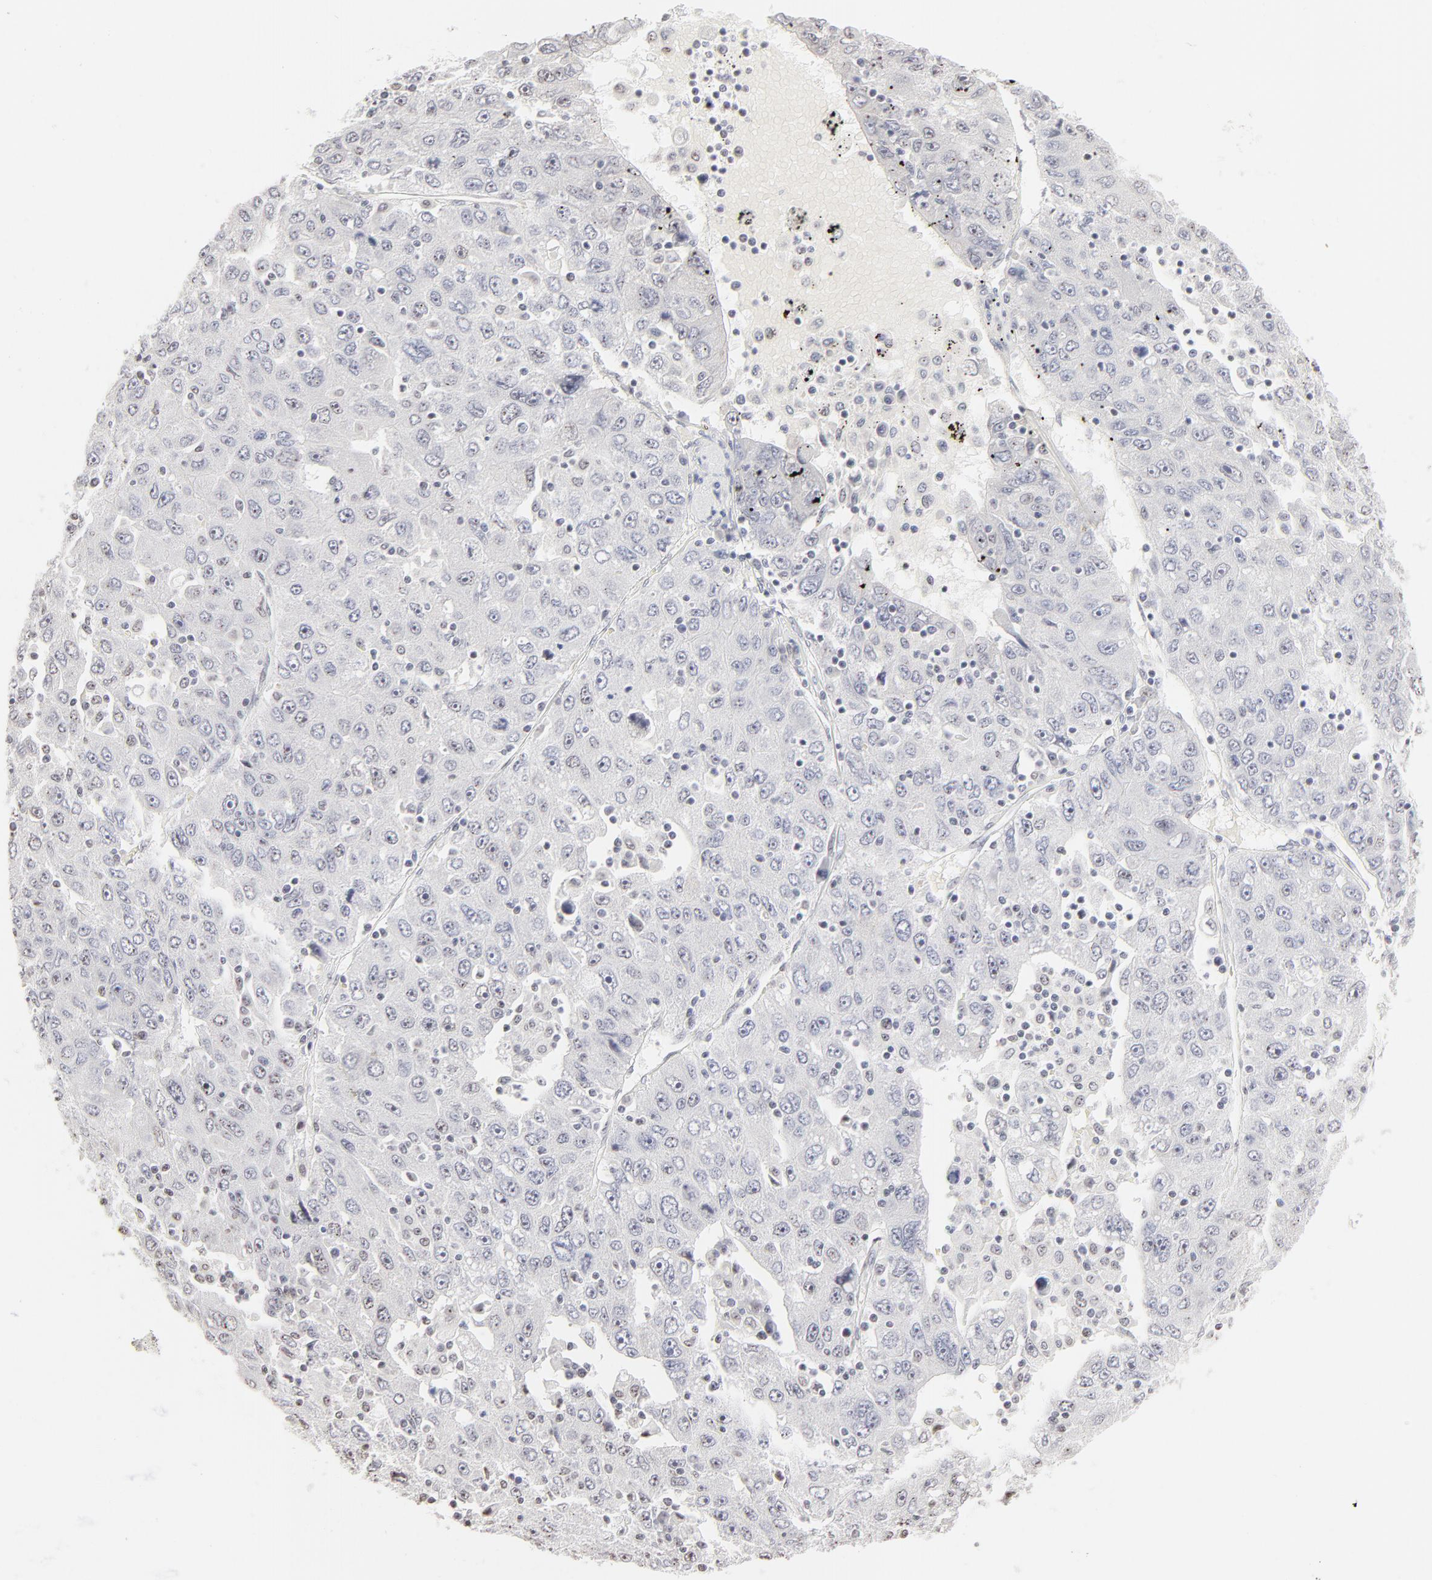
{"staining": {"intensity": "negative", "quantity": "none", "location": "none"}, "tissue": "liver cancer", "cell_type": "Tumor cells", "image_type": "cancer", "snomed": [{"axis": "morphology", "description": "Carcinoma, Hepatocellular, NOS"}, {"axis": "topography", "description": "Liver"}], "caption": "Image shows no protein expression in tumor cells of liver hepatocellular carcinoma tissue.", "gene": "NFIL3", "patient": {"sex": "male", "age": 49}}